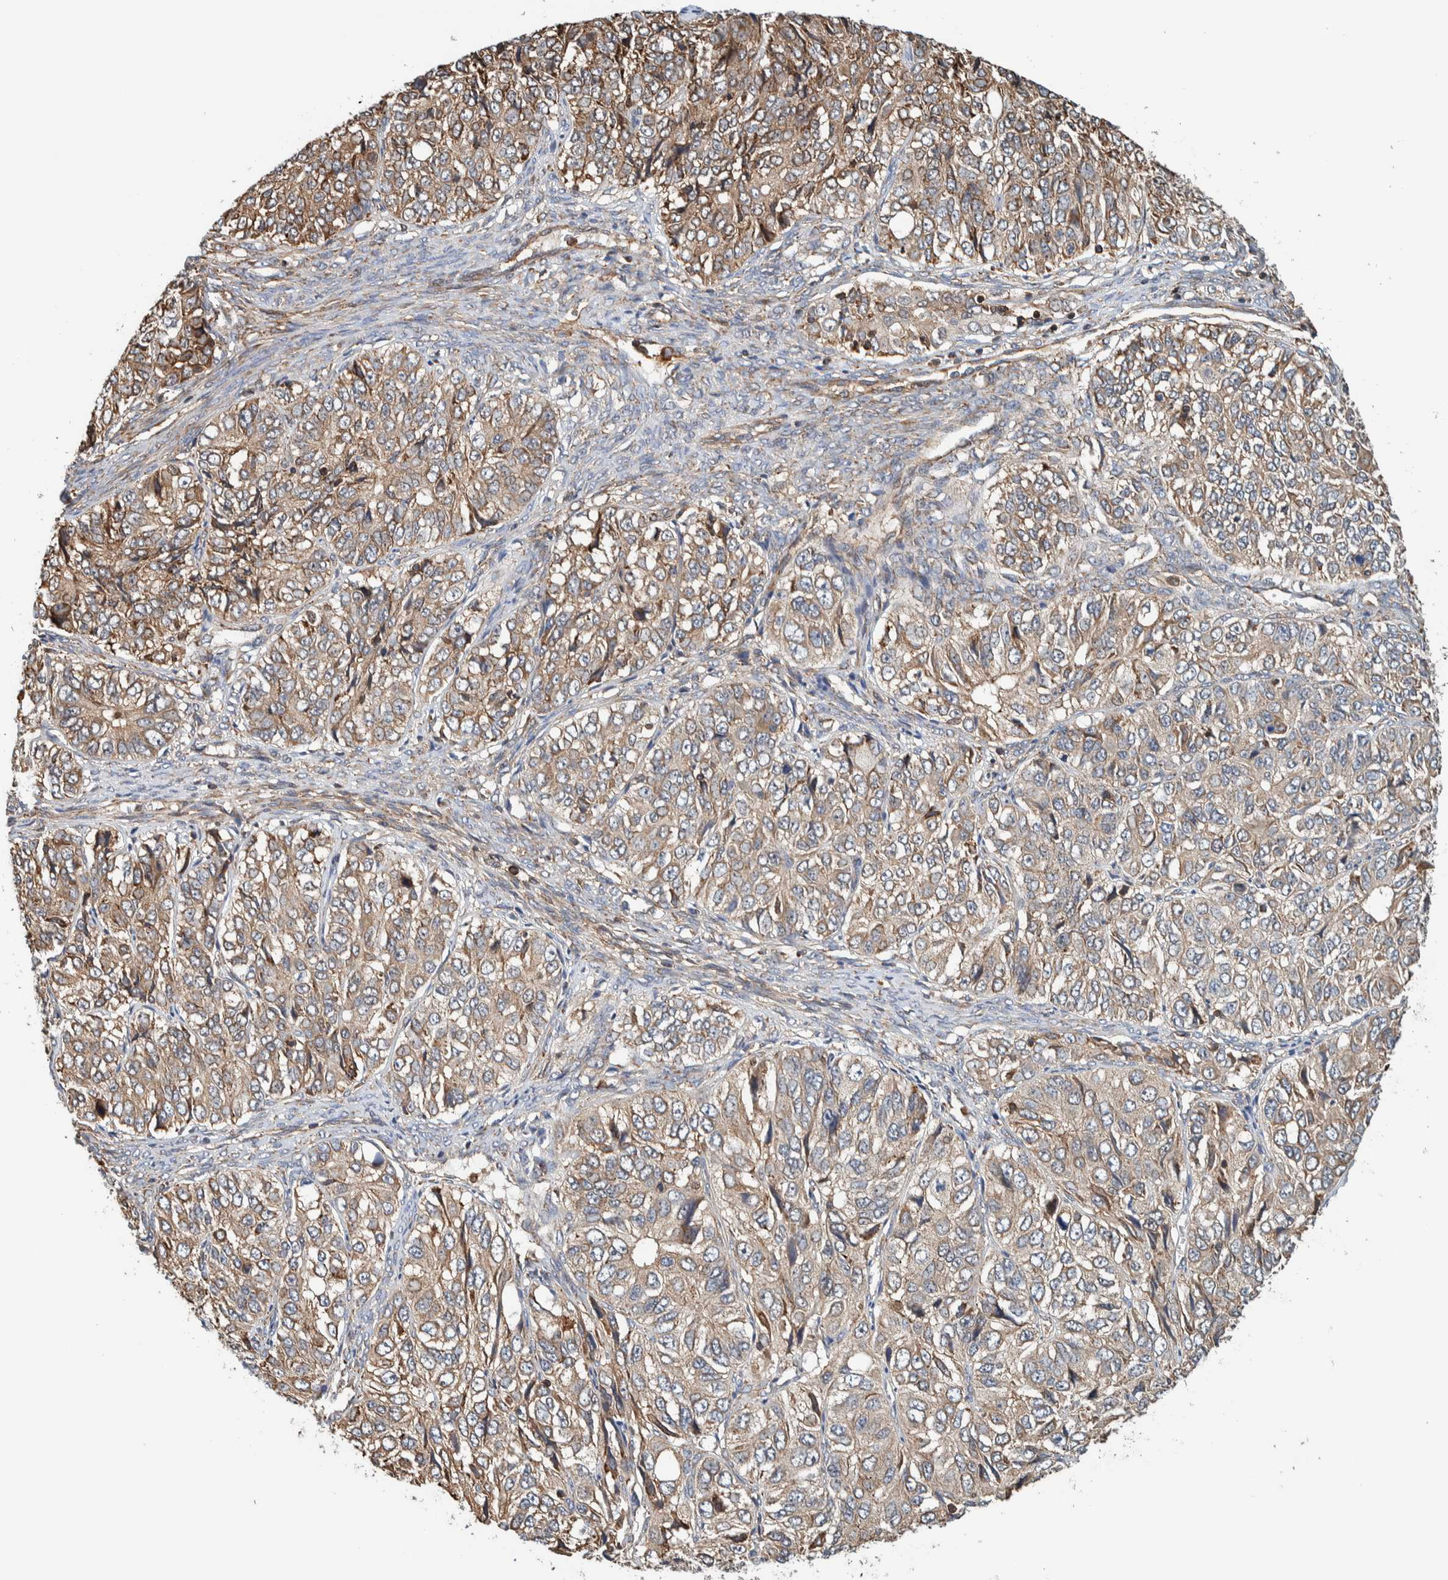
{"staining": {"intensity": "weak", "quantity": ">75%", "location": "cytoplasmic/membranous"}, "tissue": "ovarian cancer", "cell_type": "Tumor cells", "image_type": "cancer", "snomed": [{"axis": "morphology", "description": "Carcinoma, endometroid"}, {"axis": "topography", "description": "Ovary"}], "caption": "A histopathology image of human endometroid carcinoma (ovarian) stained for a protein demonstrates weak cytoplasmic/membranous brown staining in tumor cells. Immunohistochemistry stains the protein in brown and the nuclei are stained blue.", "gene": "PLA2G3", "patient": {"sex": "female", "age": 51}}